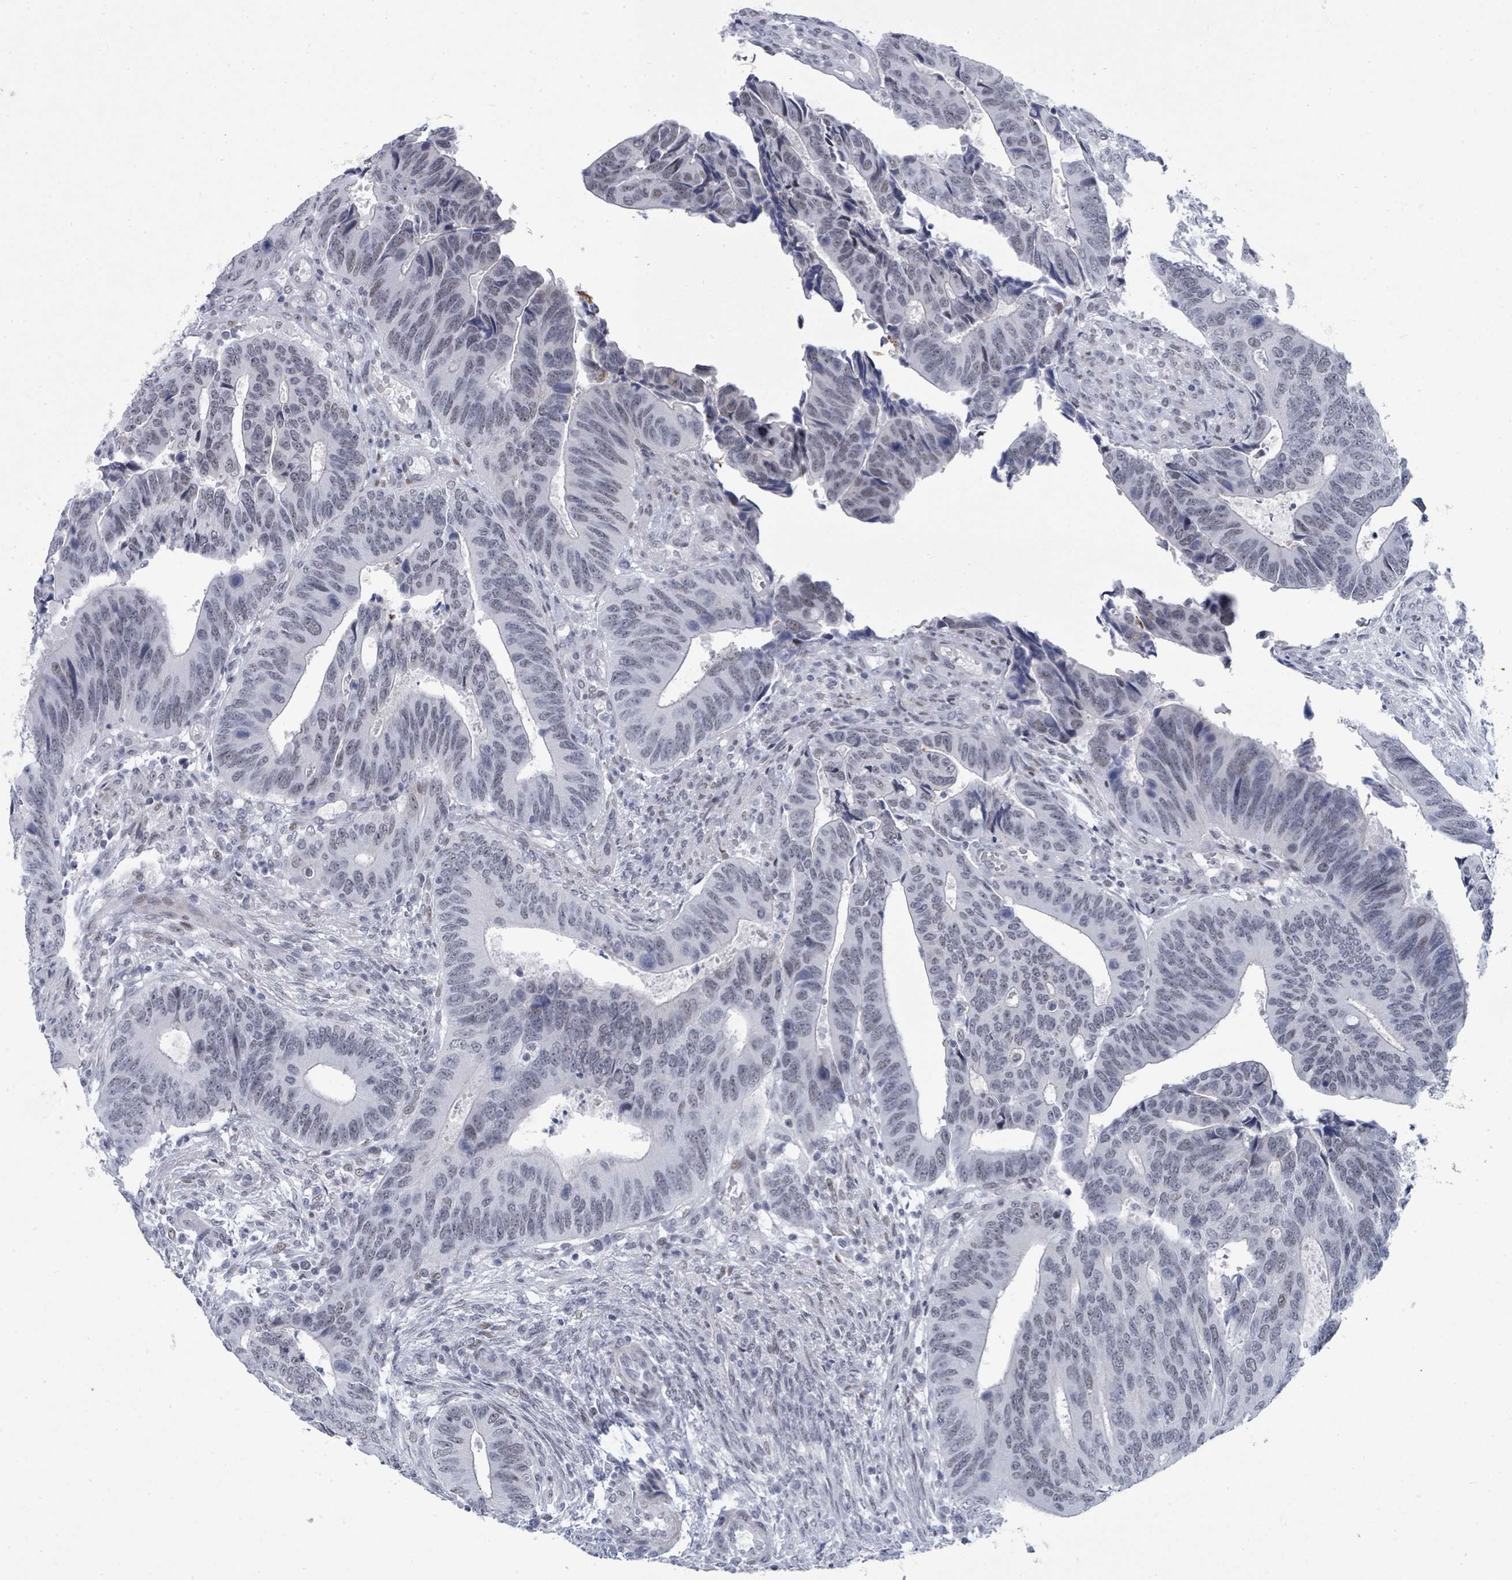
{"staining": {"intensity": "weak", "quantity": "25%-75%", "location": "nuclear"}, "tissue": "colorectal cancer", "cell_type": "Tumor cells", "image_type": "cancer", "snomed": [{"axis": "morphology", "description": "Adenocarcinoma, NOS"}, {"axis": "topography", "description": "Colon"}], "caption": "Colorectal adenocarcinoma was stained to show a protein in brown. There is low levels of weak nuclear staining in approximately 25%-75% of tumor cells. Nuclei are stained in blue.", "gene": "CT45A5", "patient": {"sex": "male", "age": 87}}